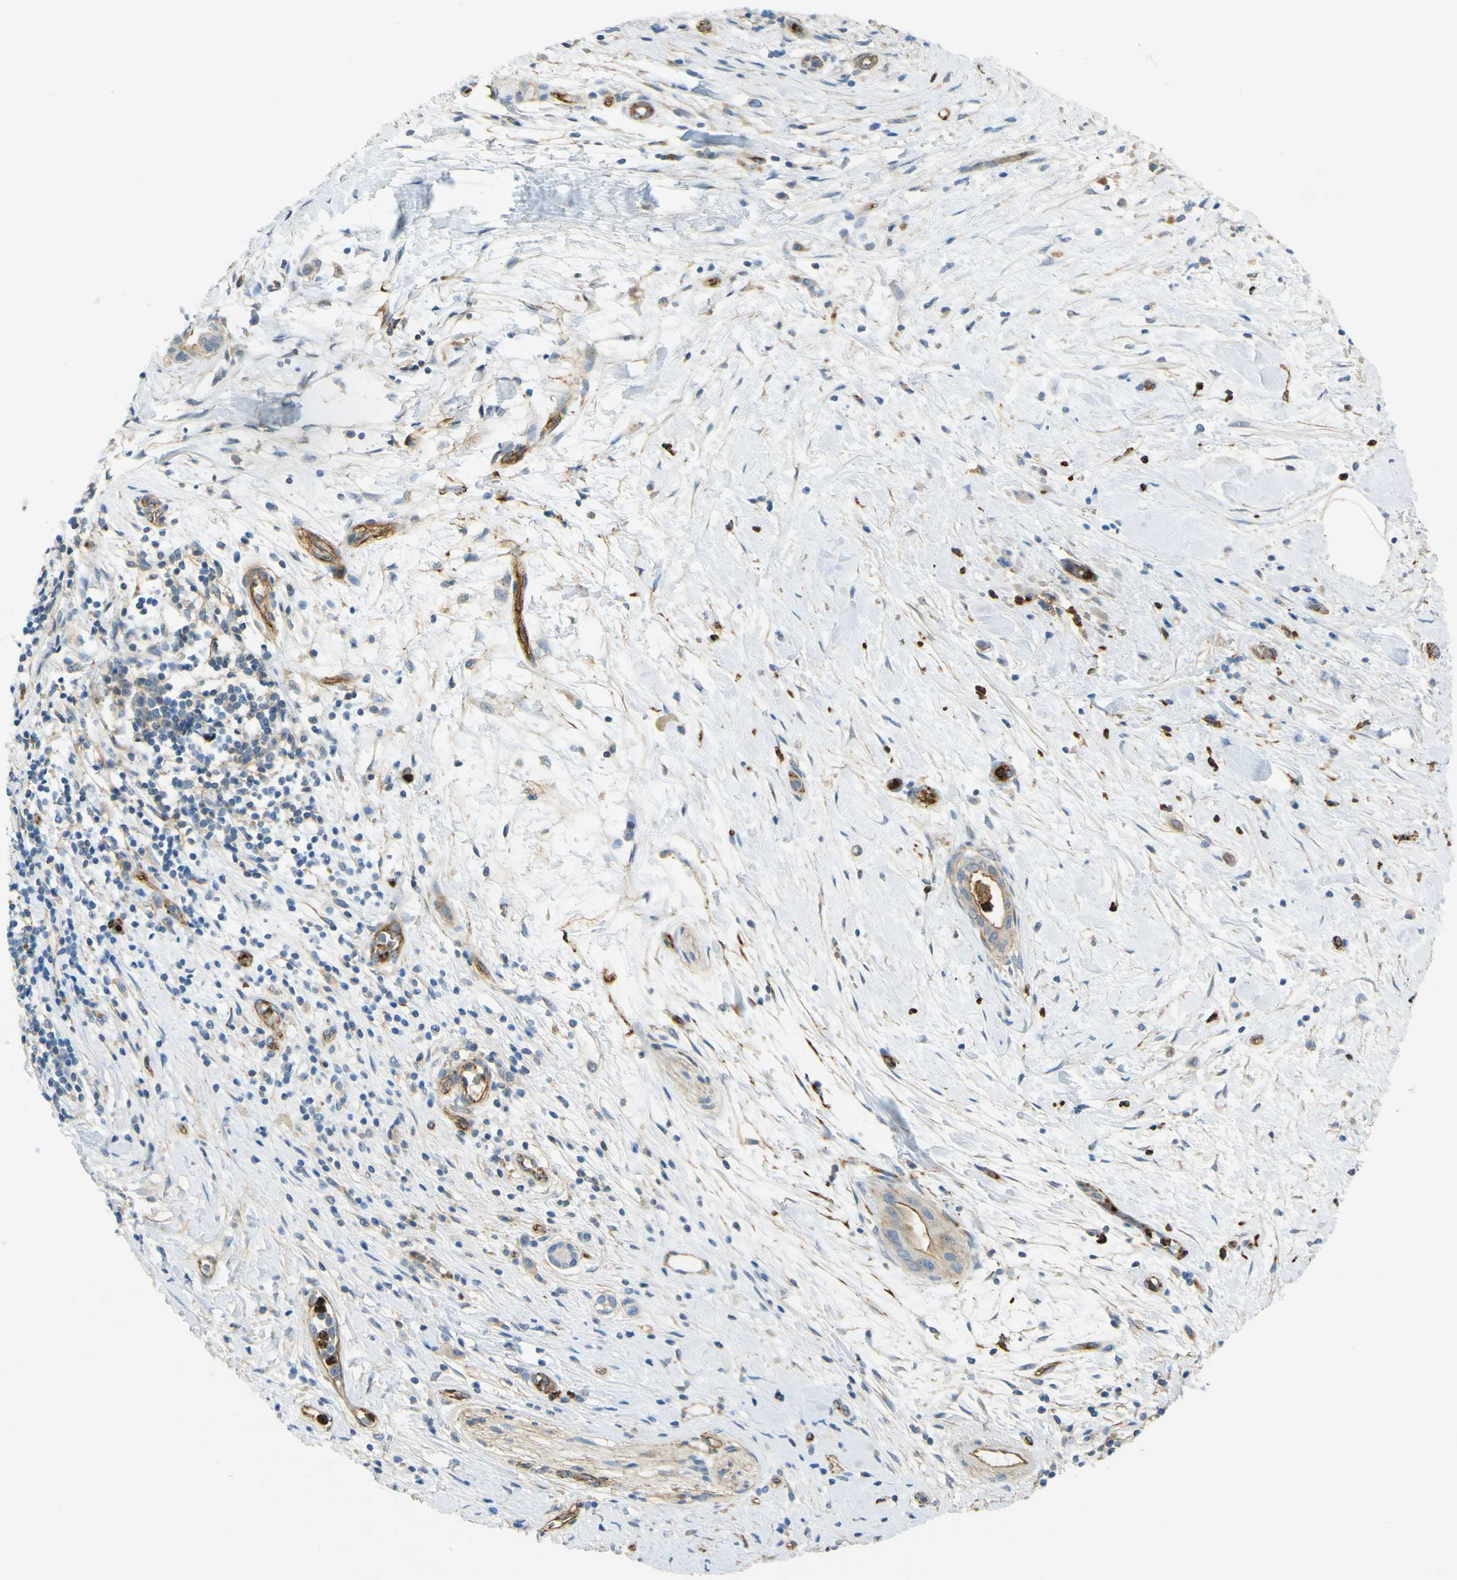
{"staining": {"intensity": "moderate", "quantity": "25%-75%", "location": "cytoplasmic/membranous"}, "tissue": "pancreatic cancer", "cell_type": "Tumor cells", "image_type": "cancer", "snomed": [{"axis": "morphology", "description": "Adenocarcinoma, NOS"}, {"axis": "topography", "description": "Pancreas"}], "caption": "Pancreatic adenocarcinoma stained with DAB (3,3'-diaminobenzidine) IHC exhibits medium levels of moderate cytoplasmic/membranous positivity in about 25%-75% of tumor cells.", "gene": "PLXDC1", "patient": {"sex": "male", "age": 55}}